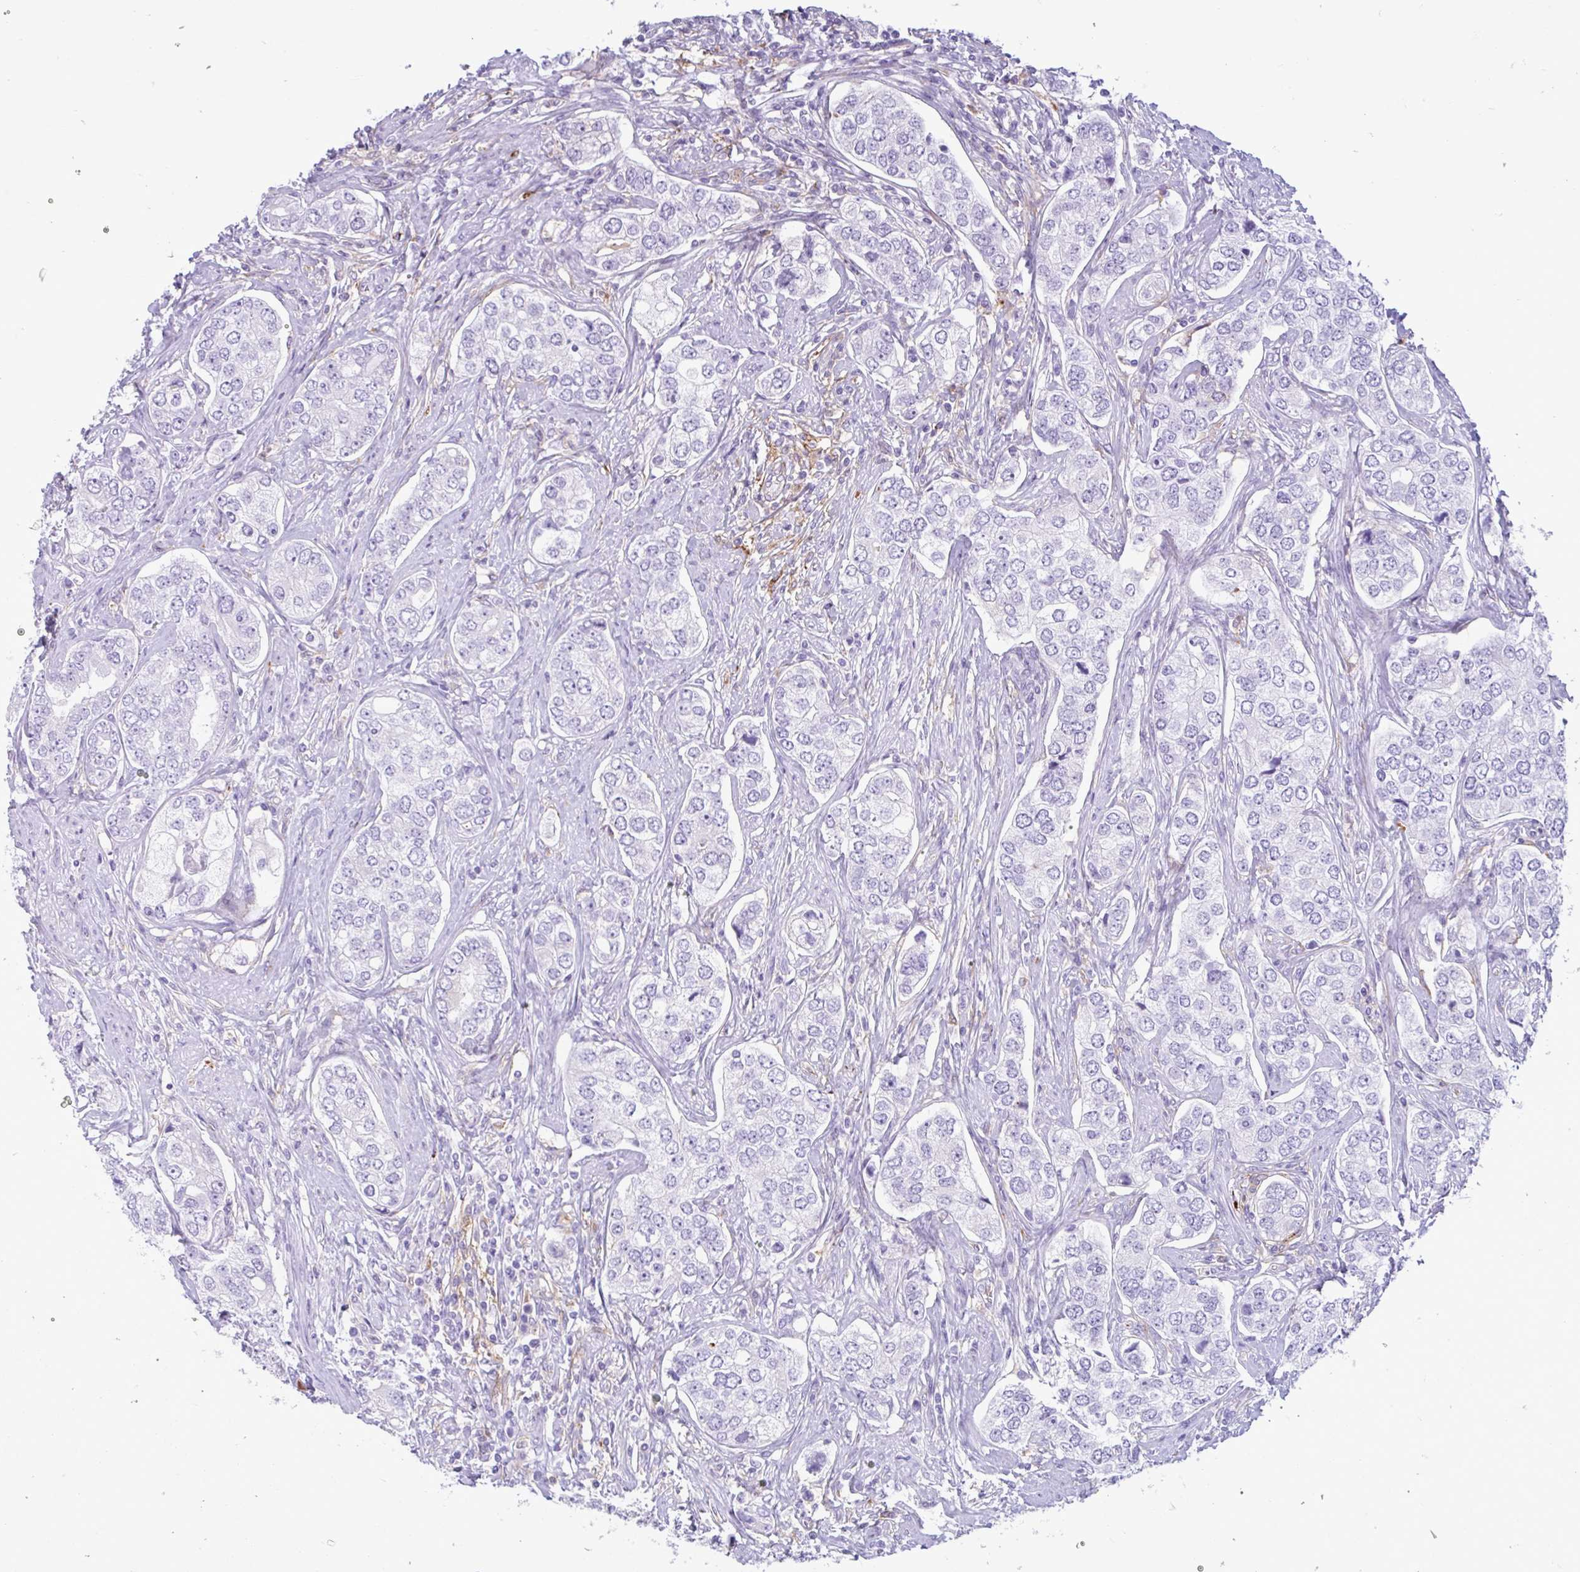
{"staining": {"intensity": "negative", "quantity": "none", "location": "none"}, "tissue": "prostate cancer", "cell_type": "Tumor cells", "image_type": "cancer", "snomed": [{"axis": "morphology", "description": "Adenocarcinoma, High grade"}, {"axis": "topography", "description": "Prostate"}], "caption": "Prostate cancer was stained to show a protein in brown. There is no significant staining in tumor cells.", "gene": "CEP120", "patient": {"sex": "male", "age": 60}}